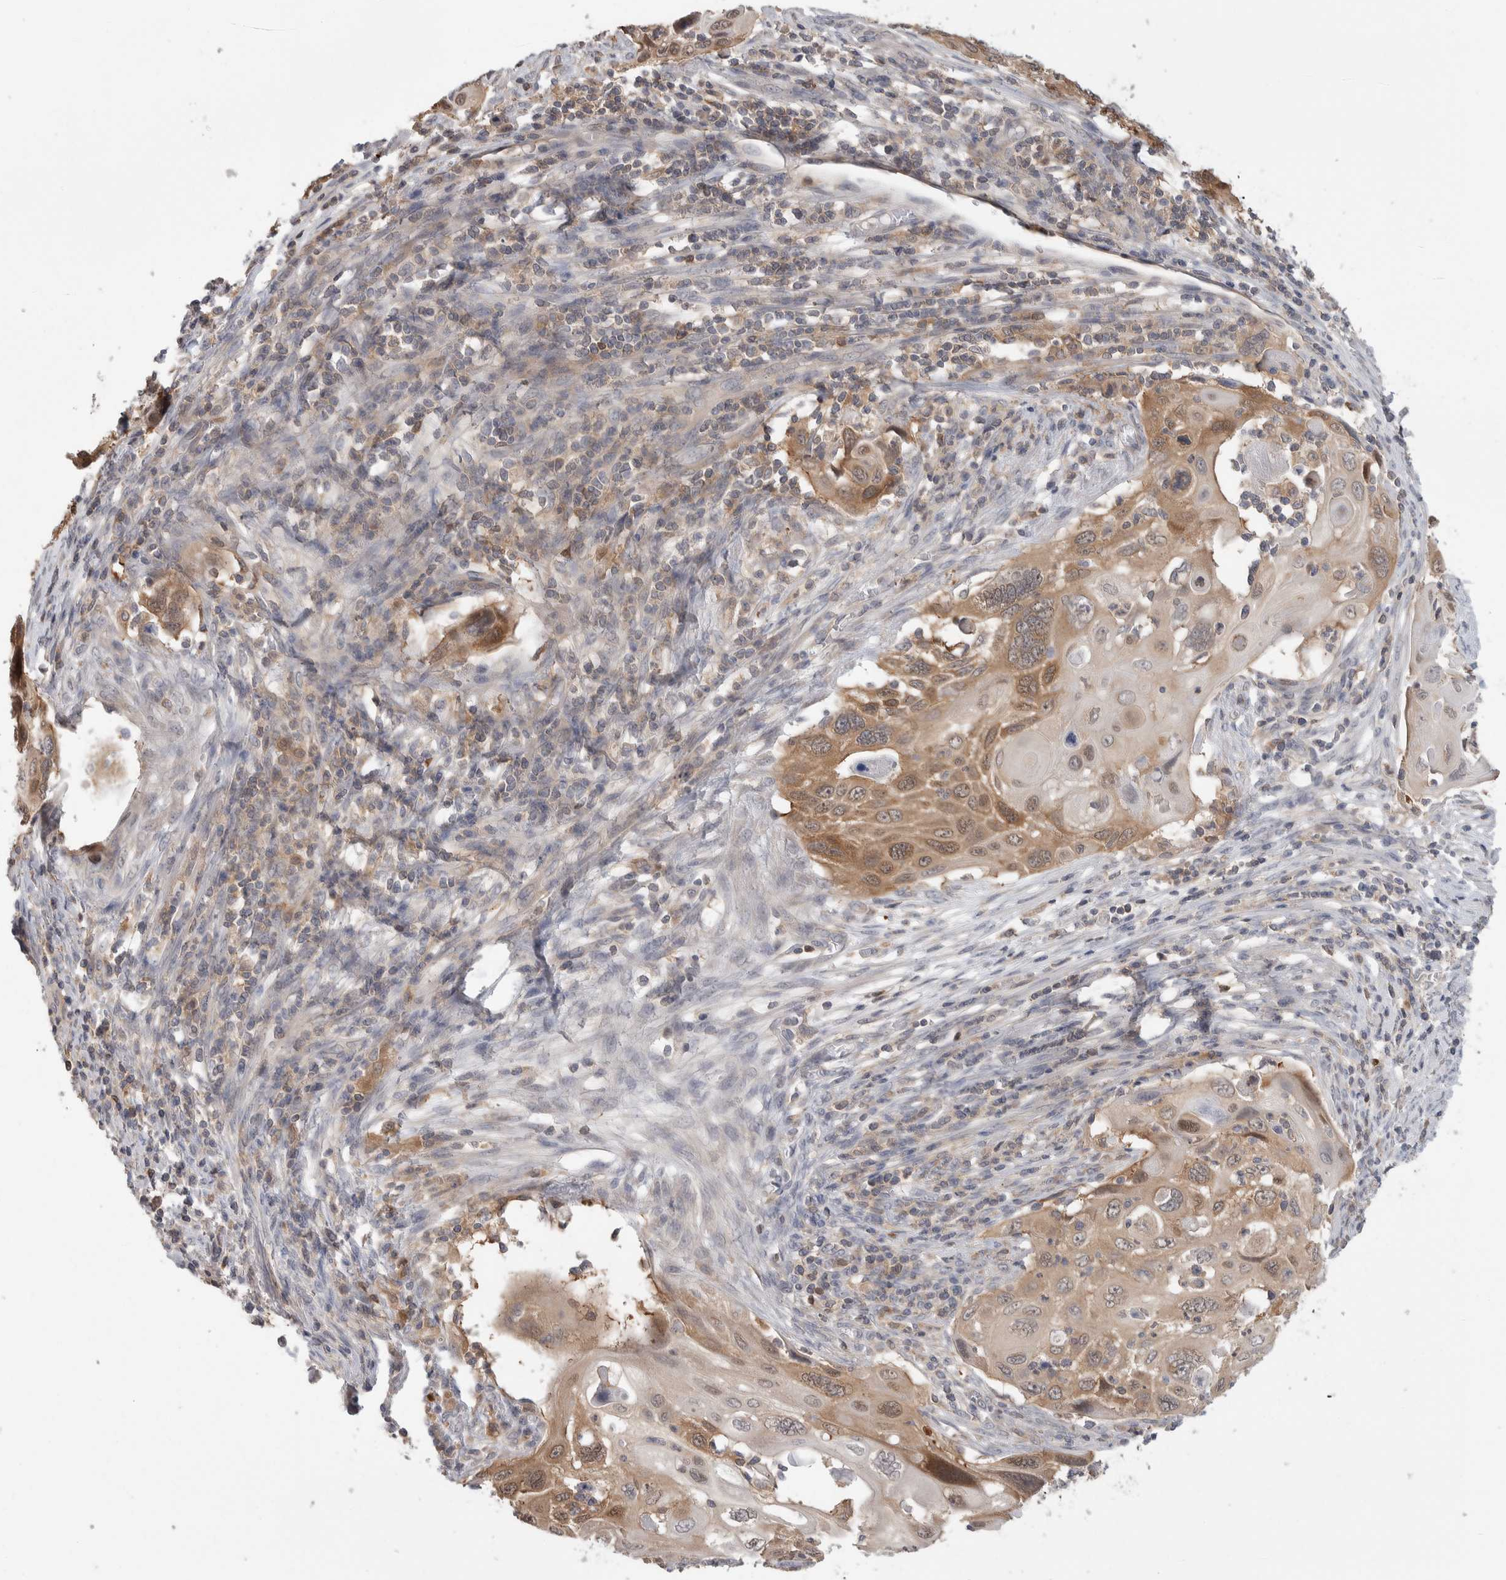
{"staining": {"intensity": "moderate", "quantity": ">75%", "location": "cytoplasmic/membranous"}, "tissue": "cervical cancer", "cell_type": "Tumor cells", "image_type": "cancer", "snomed": [{"axis": "morphology", "description": "Squamous cell carcinoma, NOS"}, {"axis": "topography", "description": "Cervix"}], "caption": "Squamous cell carcinoma (cervical) tissue exhibits moderate cytoplasmic/membranous staining in about >75% of tumor cells The protein is stained brown, and the nuclei are stained in blue (DAB (3,3'-diaminobenzidine) IHC with brightfield microscopy, high magnification).", "gene": "HTATIP2", "patient": {"sex": "female", "age": 70}}